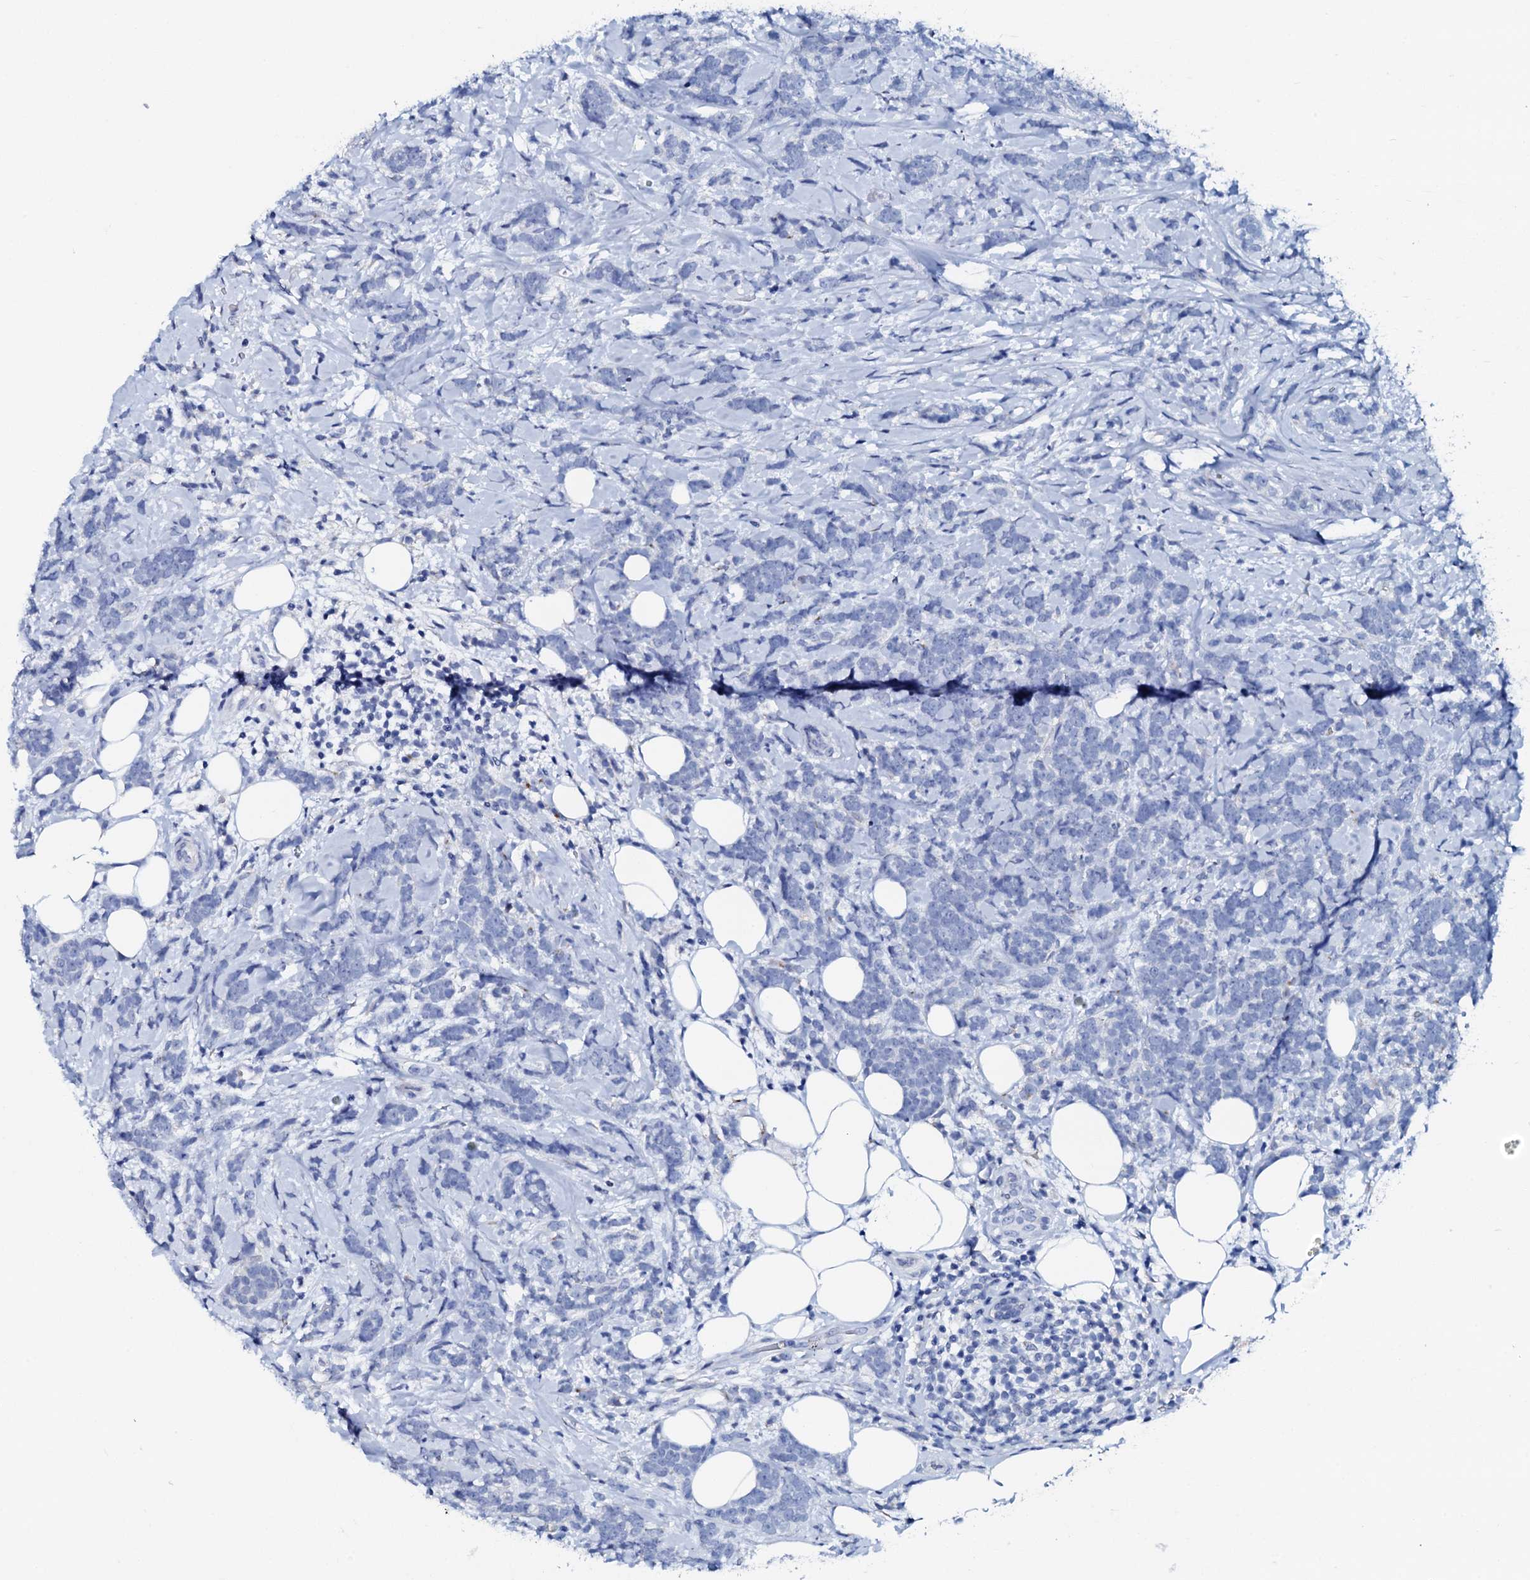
{"staining": {"intensity": "negative", "quantity": "none", "location": "none"}, "tissue": "breast cancer", "cell_type": "Tumor cells", "image_type": "cancer", "snomed": [{"axis": "morphology", "description": "Lobular carcinoma"}, {"axis": "topography", "description": "Breast"}], "caption": "This is an immunohistochemistry histopathology image of lobular carcinoma (breast). There is no expression in tumor cells.", "gene": "AMER2", "patient": {"sex": "female", "age": 58}}